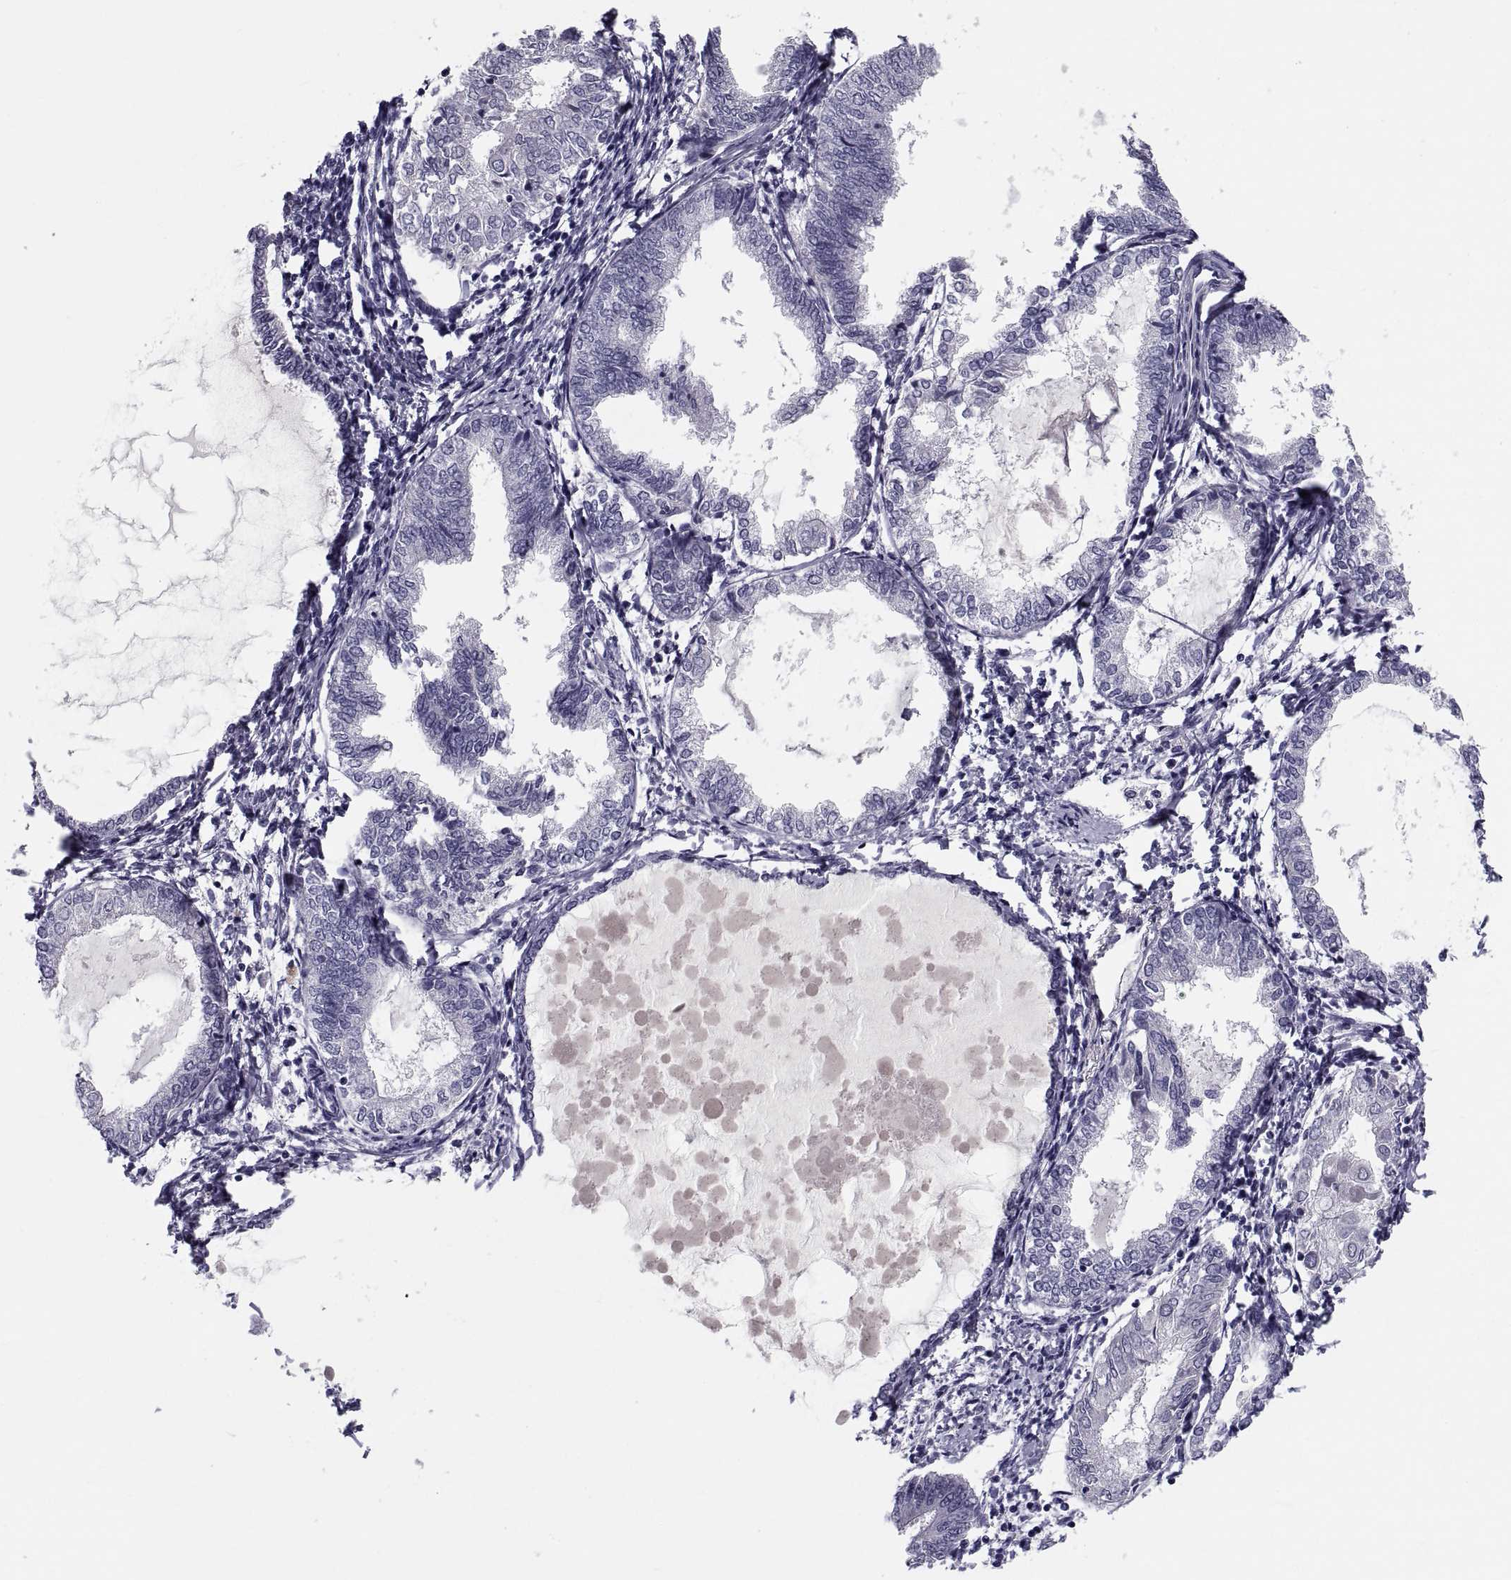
{"staining": {"intensity": "negative", "quantity": "none", "location": "none"}, "tissue": "endometrial cancer", "cell_type": "Tumor cells", "image_type": "cancer", "snomed": [{"axis": "morphology", "description": "Adenocarcinoma, NOS"}, {"axis": "topography", "description": "Endometrium"}], "caption": "A high-resolution photomicrograph shows immunohistochemistry staining of adenocarcinoma (endometrial), which reveals no significant expression in tumor cells.", "gene": "PDZRN4", "patient": {"sex": "female", "age": 68}}